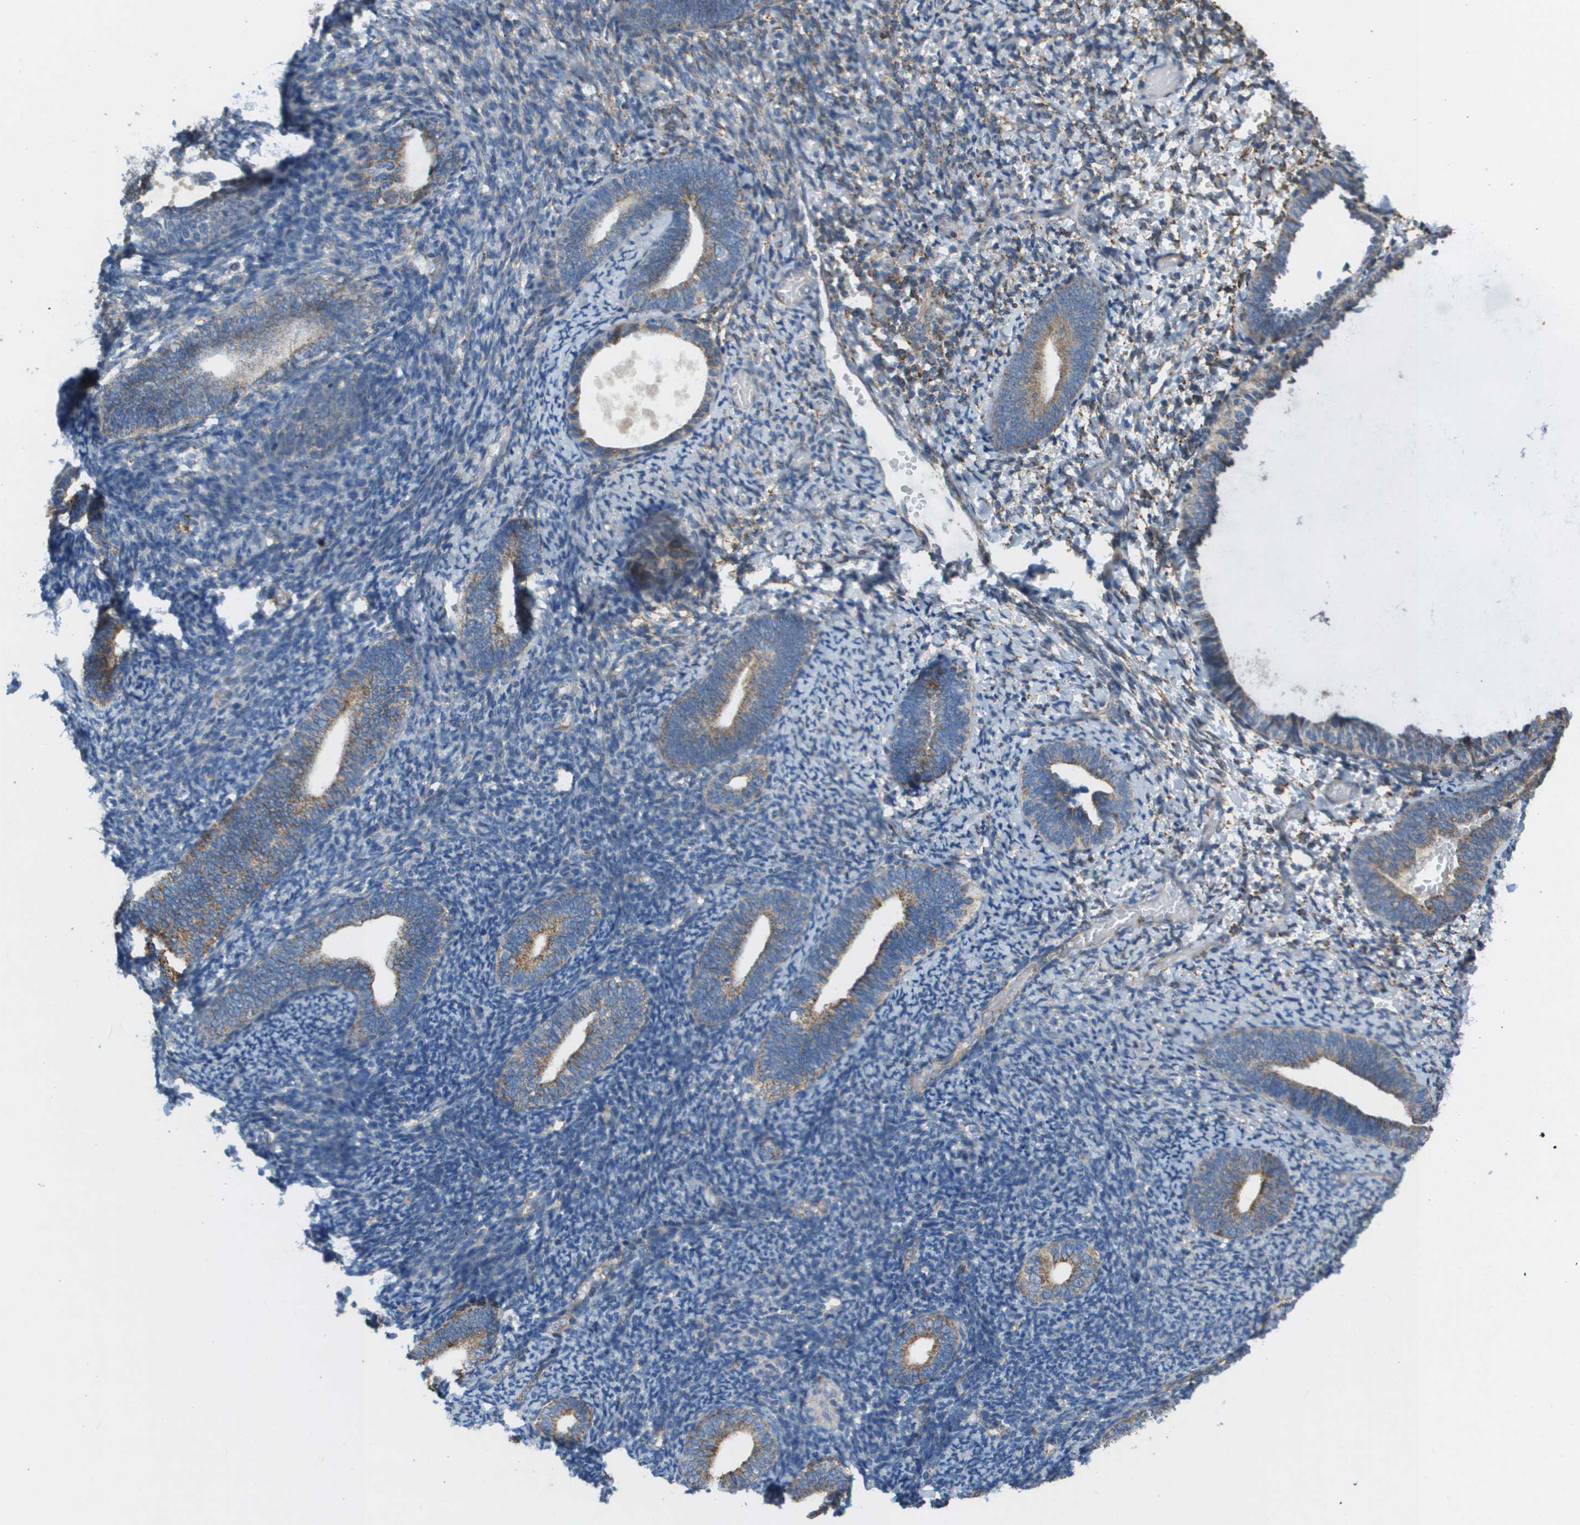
{"staining": {"intensity": "weak", "quantity": "<25%", "location": "cytoplasmic/membranous"}, "tissue": "endometrium", "cell_type": "Cells in endometrial stroma", "image_type": "normal", "snomed": [{"axis": "morphology", "description": "Normal tissue, NOS"}, {"axis": "topography", "description": "Endometrium"}], "caption": "Image shows no protein expression in cells in endometrial stroma of unremarkable endometrium. The staining is performed using DAB (3,3'-diaminobenzidine) brown chromogen with nuclei counter-stained in using hematoxylin.", "gene": "NRK", "patient": {"sex": "female", "age": 66}}